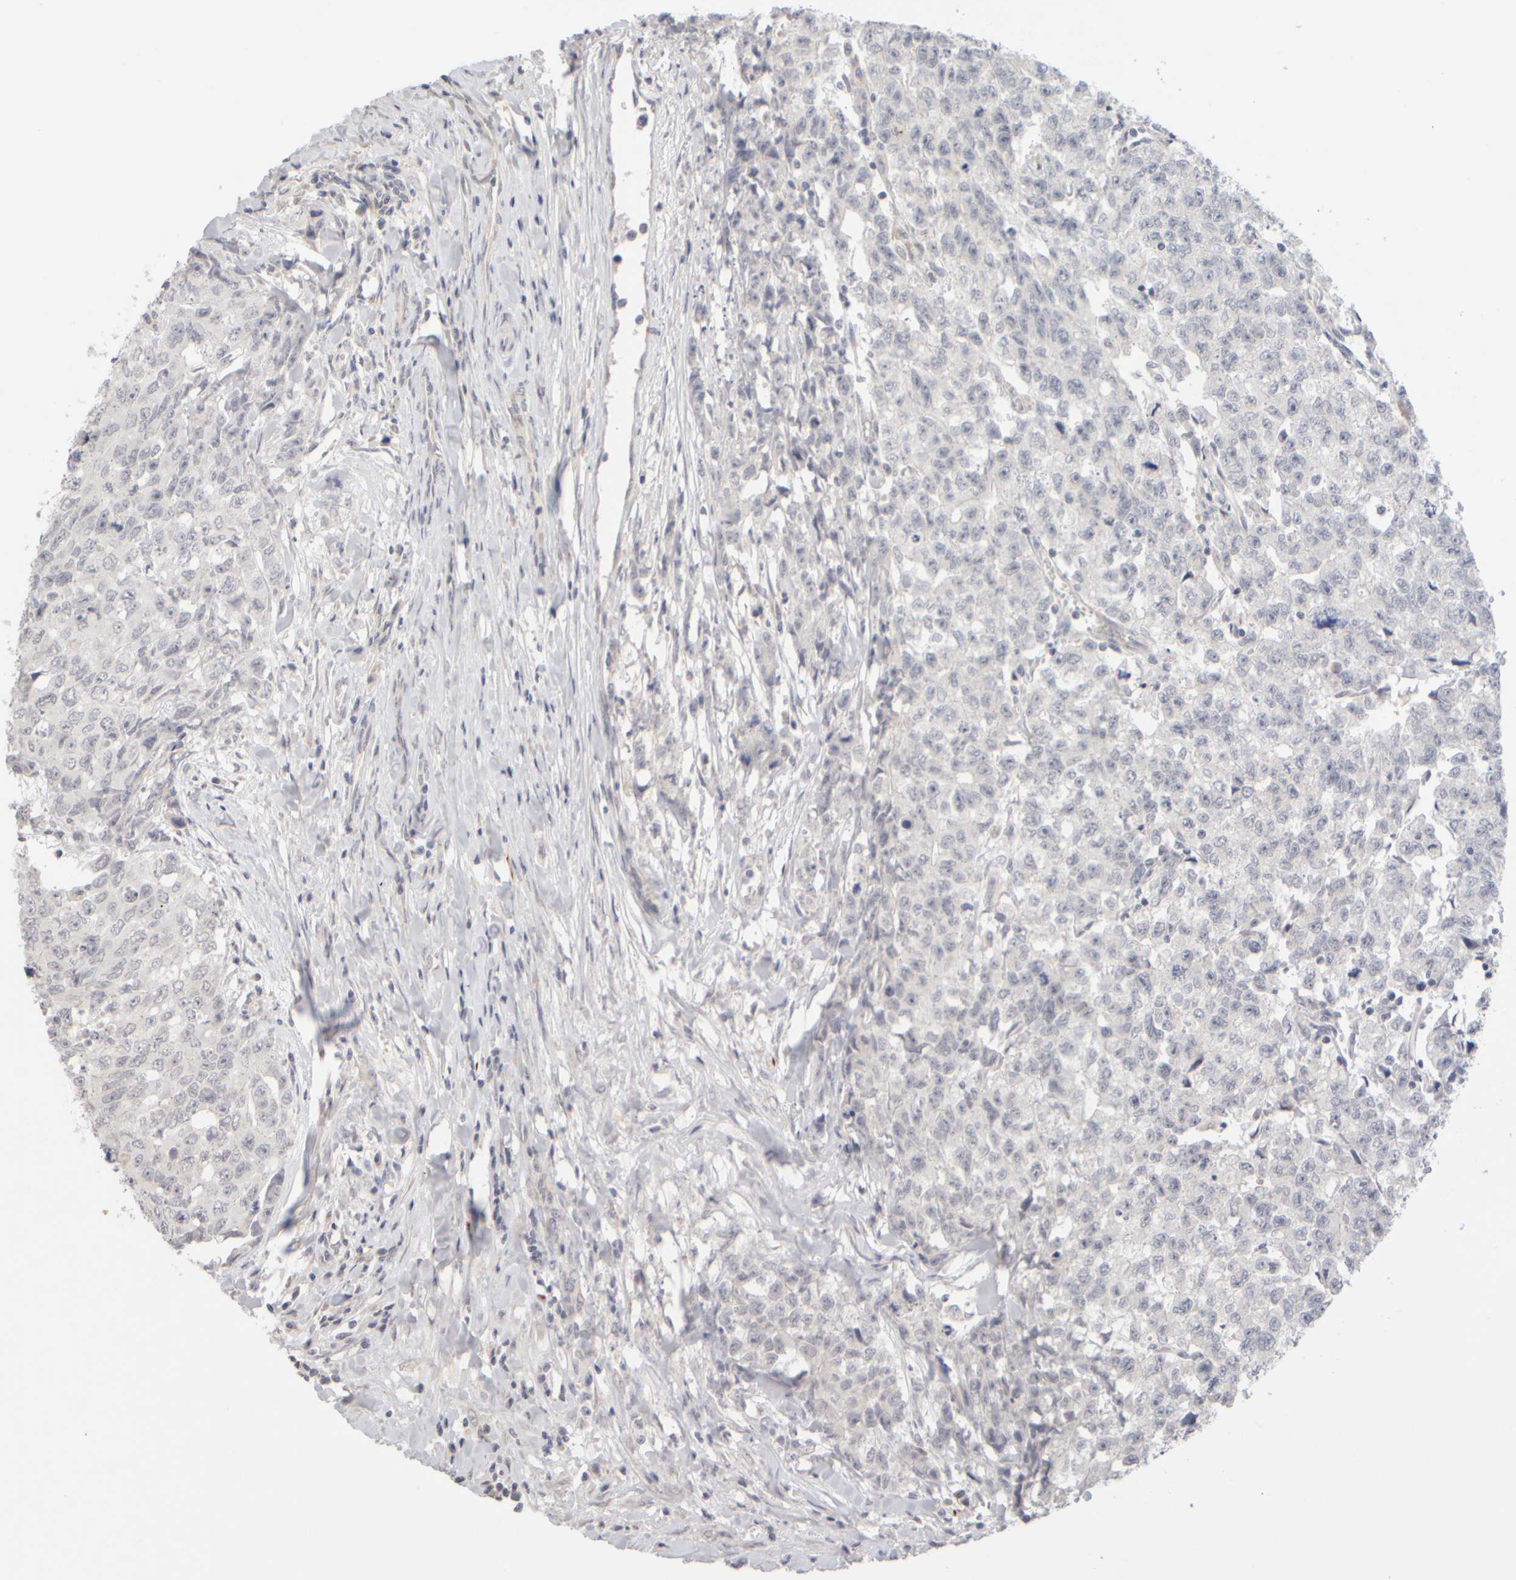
{"staining": {"intensity": "negative", "quantity": "none", "location": "none"}, "tissue": "testis cancer", "cell_type": "Tumor cells", "image_type": "cancer", "snomed": [{"axis": "morphology", "description": "Carcinoma, Embryonal, NOS"}, {"axis": "topography", "description": "Testis"}], "caption": "There is no significant positivity in tumor cells of testis embryonal carcinoma.", "gene": "ZNF112", "patient": {"sex": "male", "age": 28}}